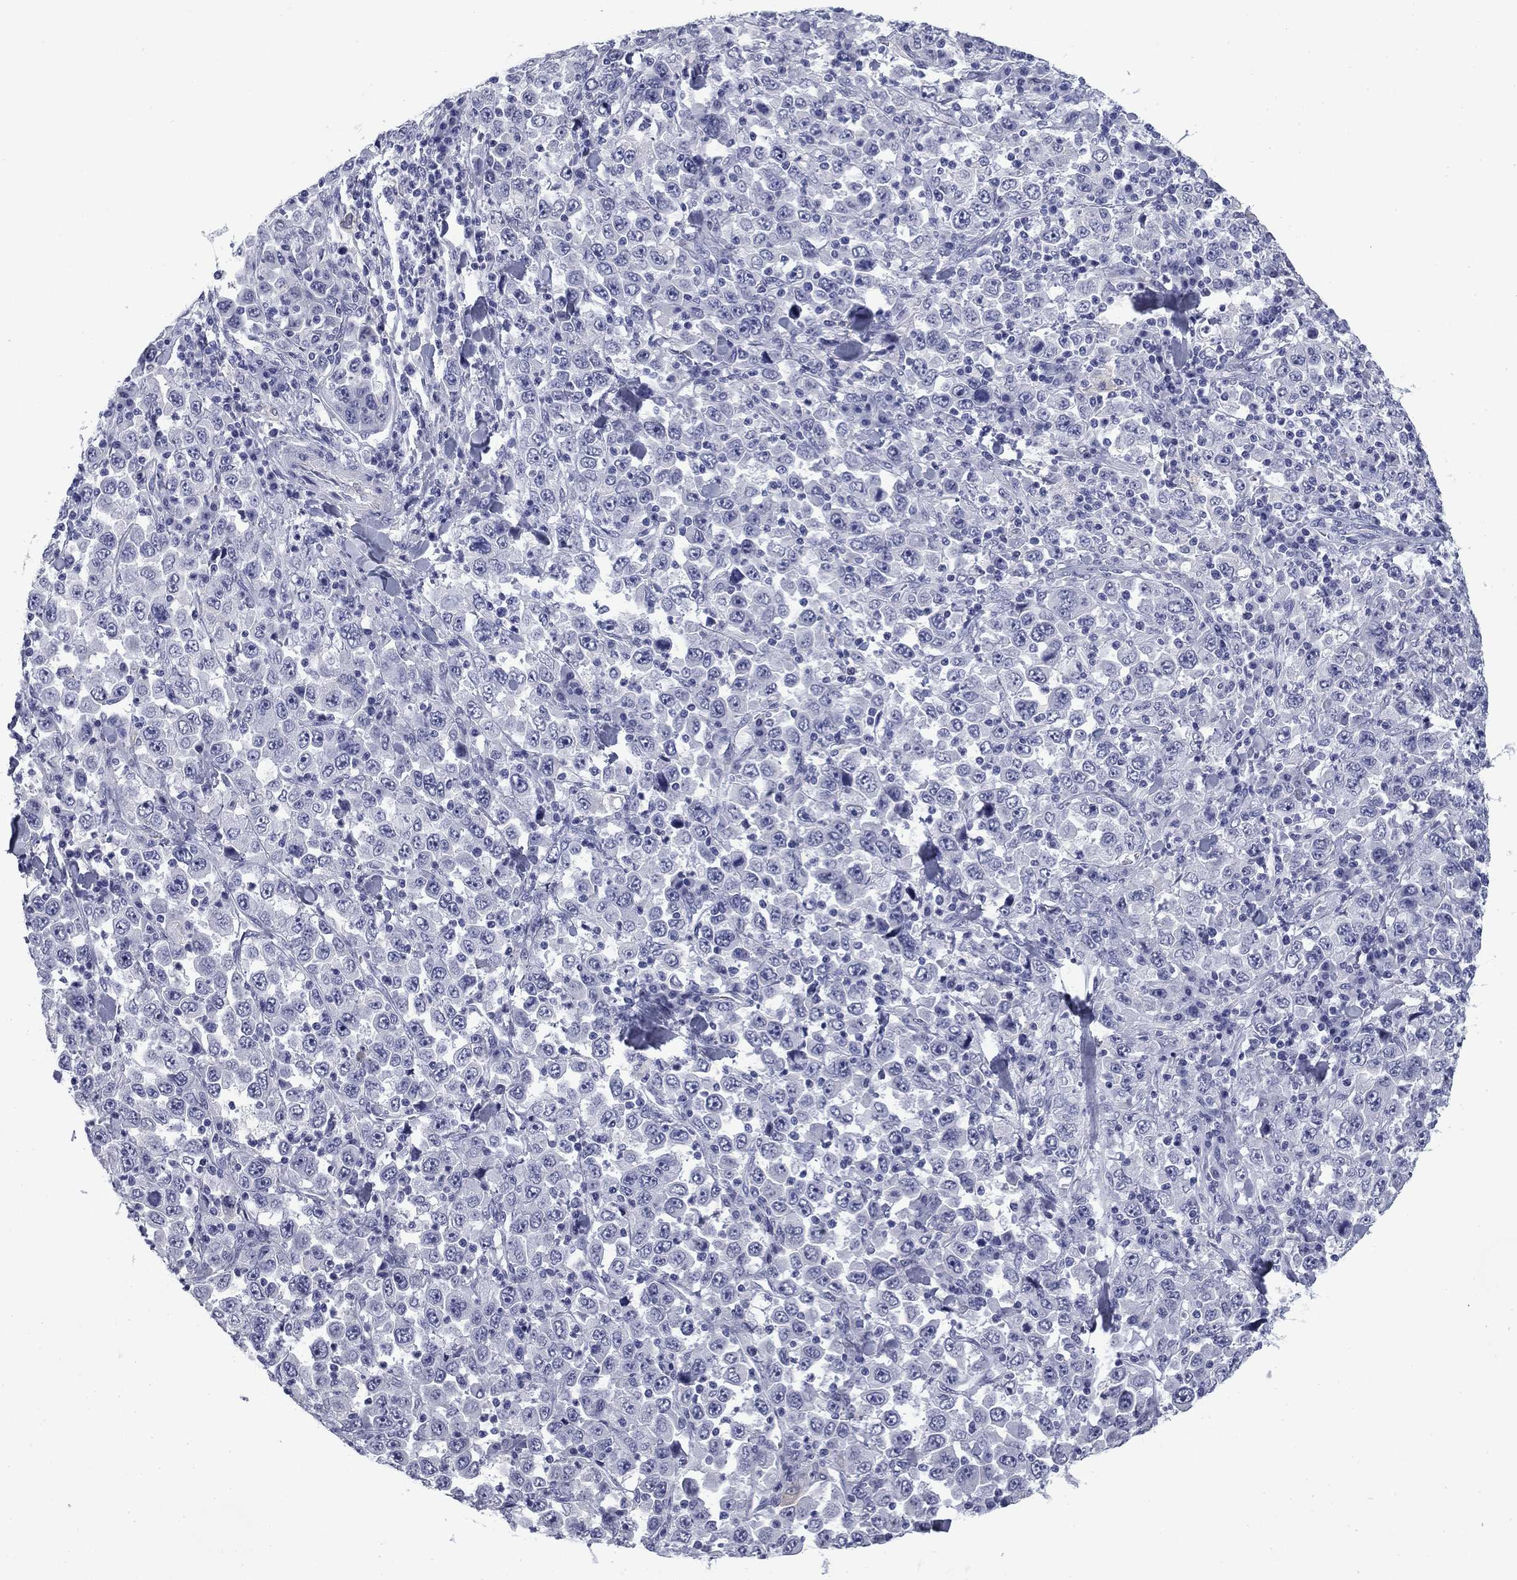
{"staining": {"intensity": "negative", "quantity": "none", "location": "none"}, "tissue": "stomach cancer", "cell_type": "Tumor cells", "image_type": "cancer", "snomed": [{"axis": "morphology", "description": "Normal tissue, NOS"}, {"axis": "morphology", "description": "Adenocarcinoma, NOS"}, {"axis": "topography", "description": "Stomach, upper"}, {"axis": "topography", "description": "Stomach"}], "caption": "Adenocarcinoma (stomach) was stained to show a protein in brown. There is no significant expression in tumor cells.", "gene": "BCL2L14", "patient": {"sex": "male", "age": 59}}